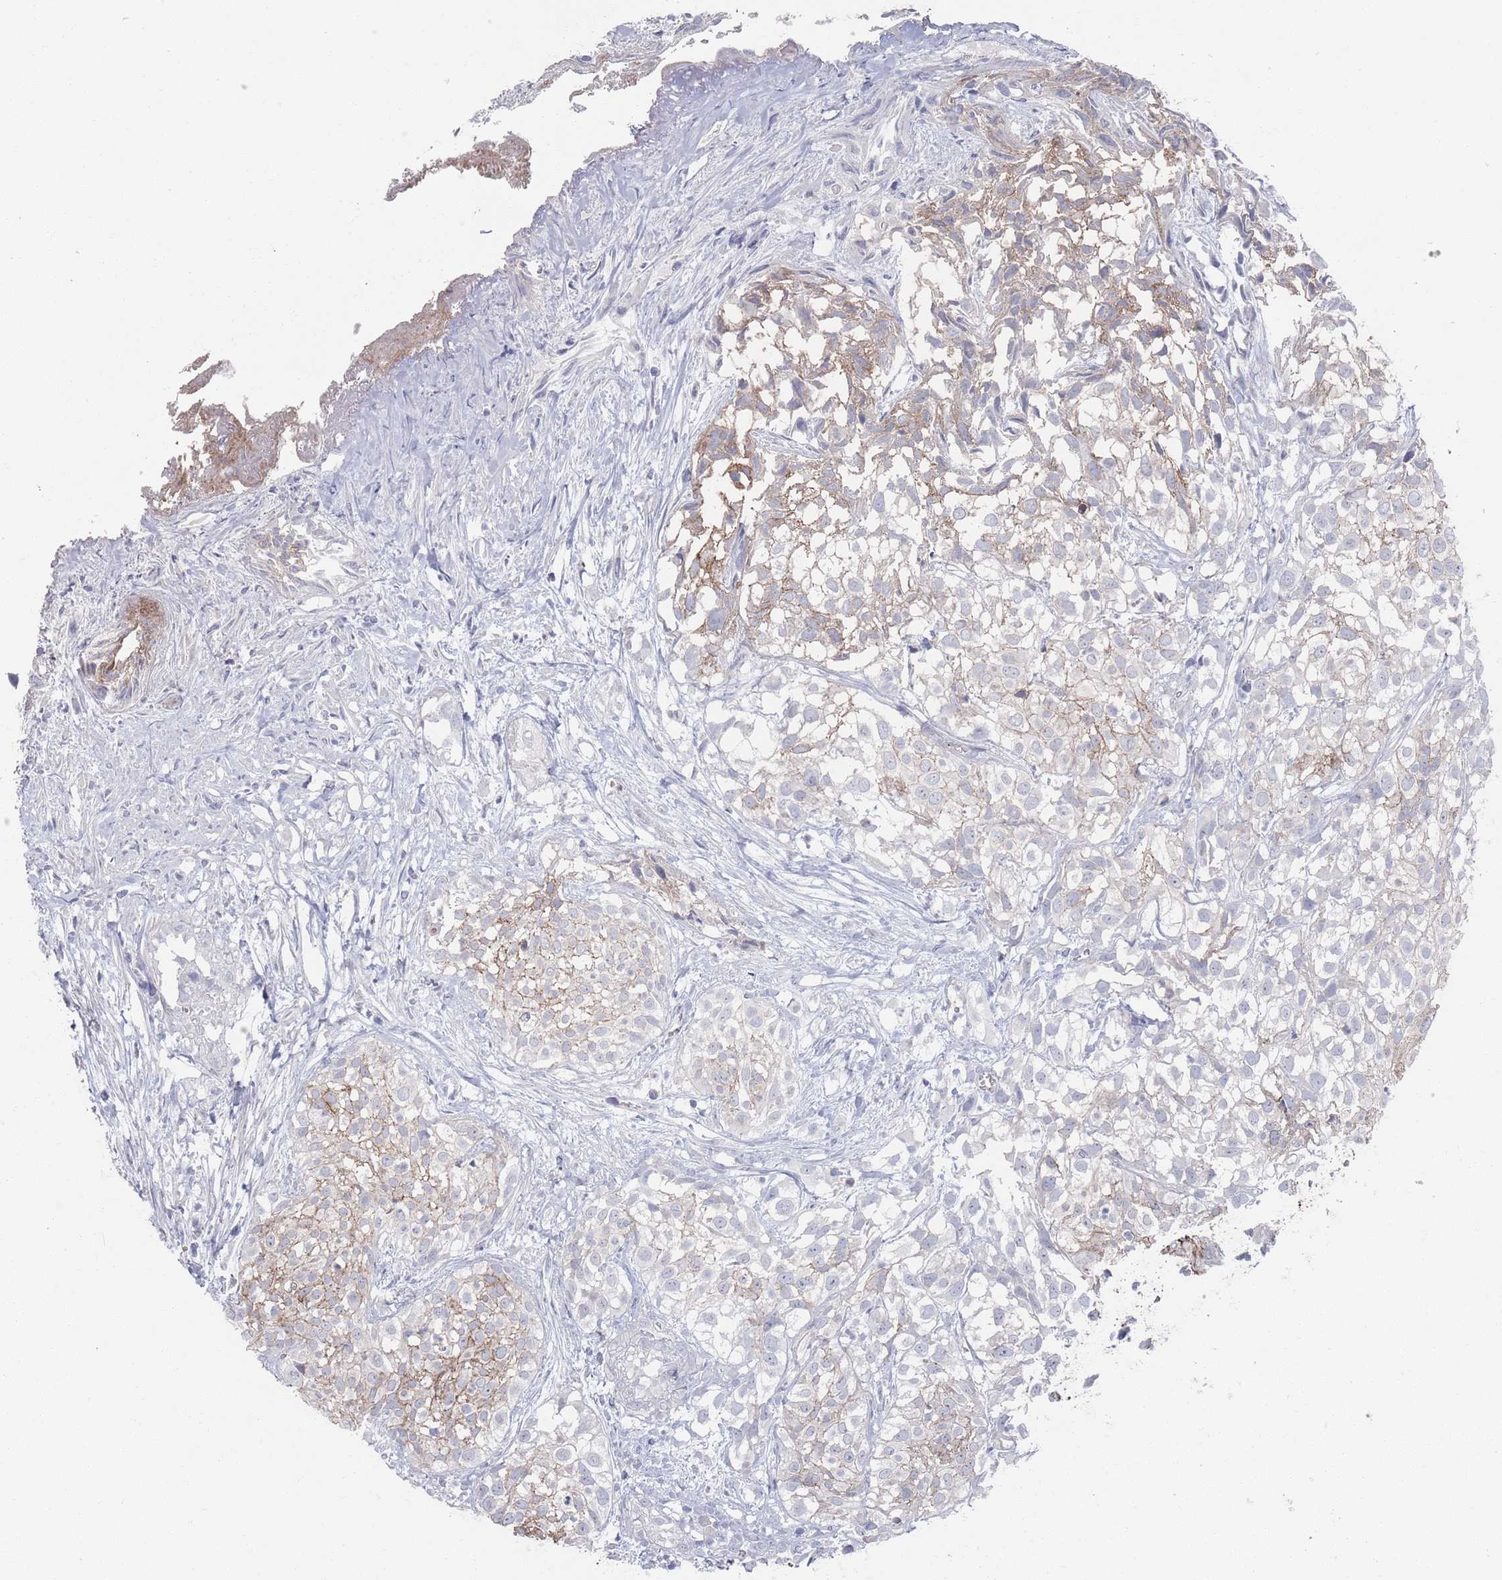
{"staining": {"intensity": "moderate", "quantity": "<25%", "location": "cytoplasmic/membranous"}, "tissue": "urothelial cancer", "cell_type": "Tumor cells", "image_type": "cancer", "snomed": [{"axis": "morphology", "description": "Urothelial carcinoma, High grade"}, {"axis": "topography", "description": "Urinary bladder"}], "caption": "Immunohistochemistry of human urothelial cancer demonstrates low levels of moderate cytoplasmic/membranous expression in about <25% of tumor cells.", "gene": "PROM2", "patient": {"sex": "male", "age": 56}}